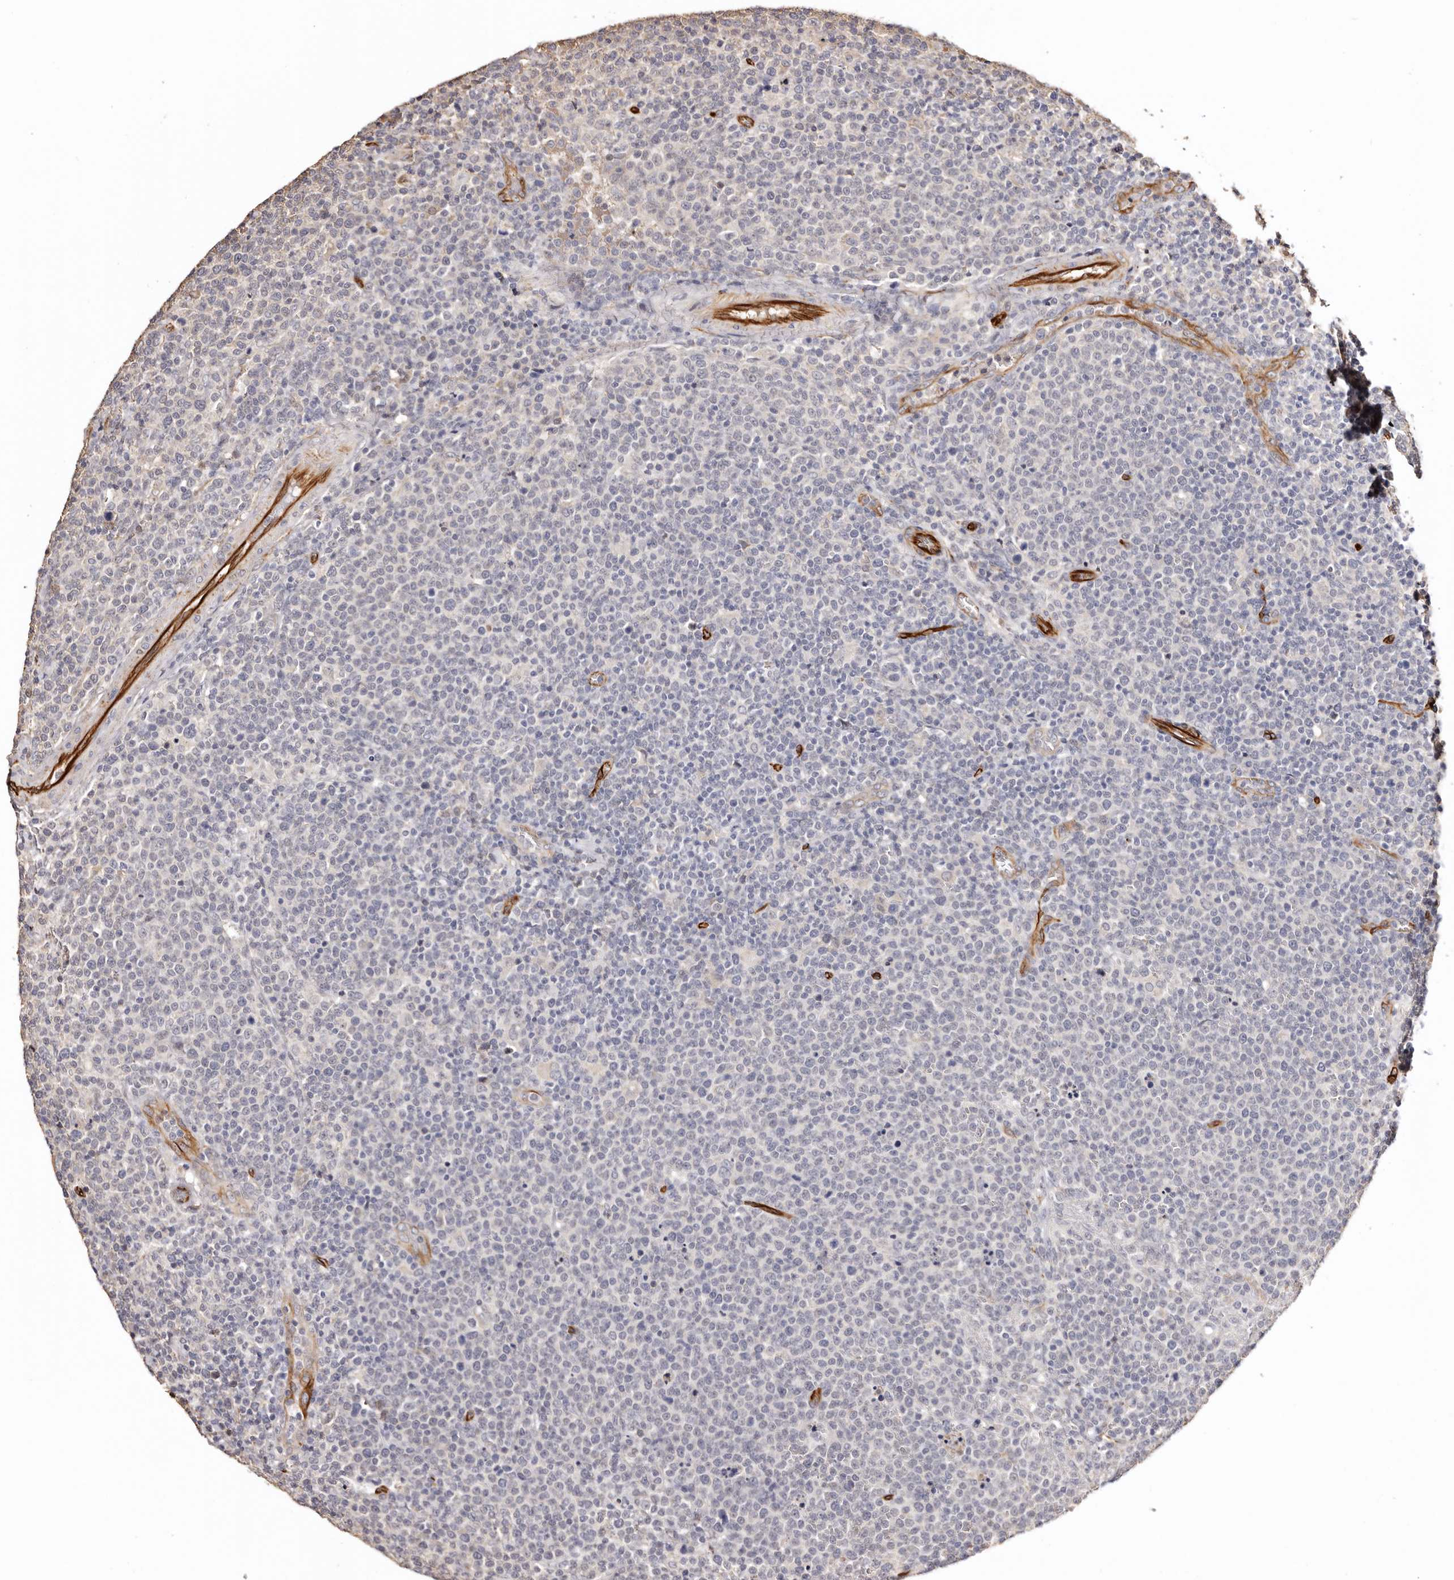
{"staining": {"intensity": "negative", "quantity": "none", "location": "none"}, "tissue": "lymphoma", "cell_type": "Tumor cells", "image_type": "cancer", "snomed": [{"axis": "morphology", "description": "Malignant lymphoma, non-Hodgkin's type, High grade"}, {"axis": "topography", "description": "Lymph node"}], "caption": "A photomicrograph of lymphoma stained for a protein shows no brown staining in tumor cells.", "gene": "ZNF557", "patient": {"sex": "male", "age": 61}}